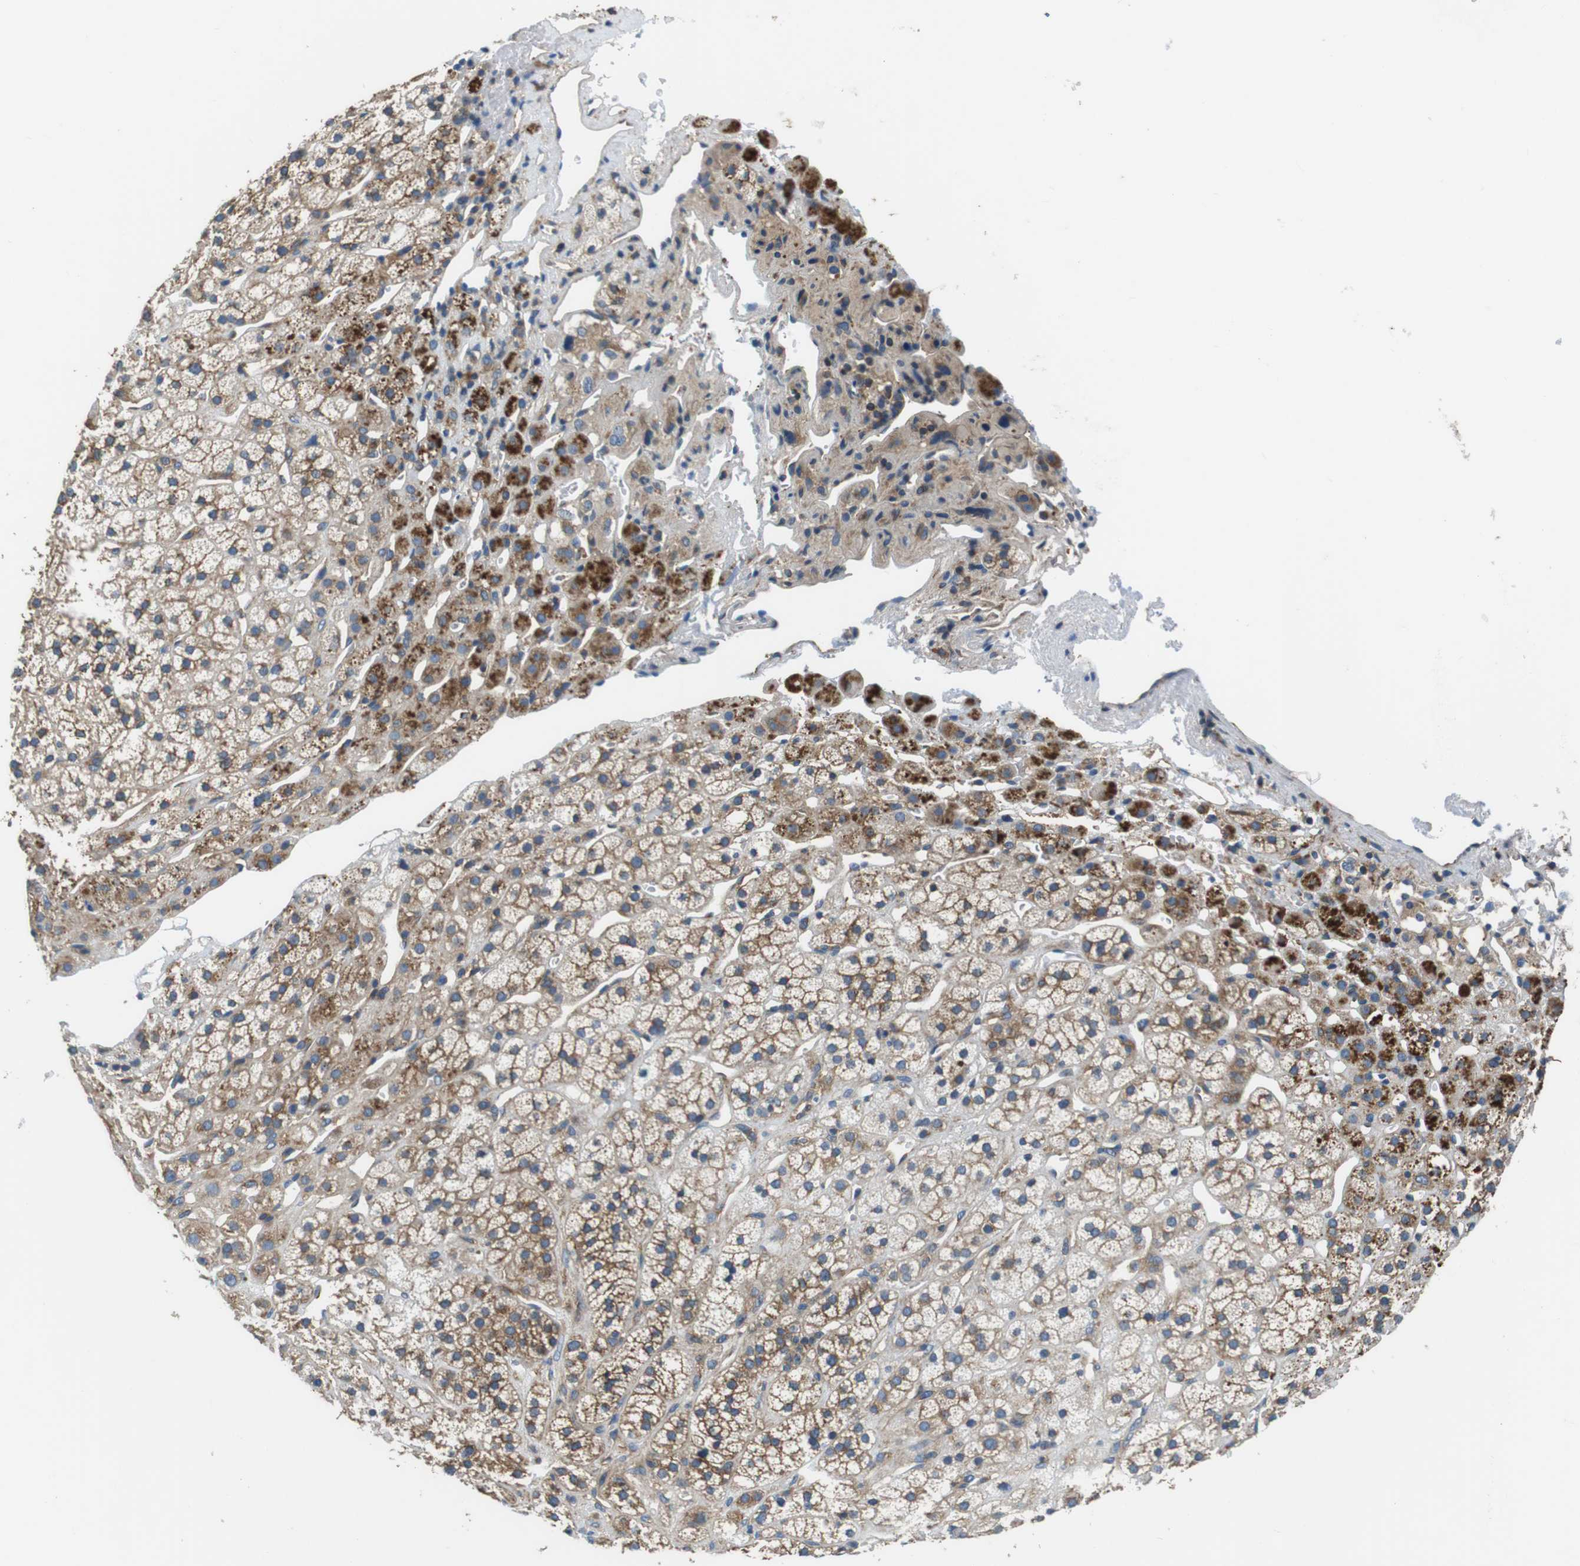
{"staining": {"intensity": "moderate", "quantity": "25%-75%", "location": "cytoplasmic/membranous"}, "tissue": "adrenal gland", "cell_type": "Glandular cells", "image_type": "normal", "snomed": [{"axis": "morphology", "description": "Normal tissue, NOS"}, {"axis": "topography", "description": "Adrenal gland"}], "caption": "This micrograph demonstrates immunohistochemistry (IHC) staining of unremarkable adrenal gland, with medium moderate cytoplasmic/membranous expression in approximately 25%-75% of glandular cells.", "gene": "DENND4C", "patient": {"sex": "male", "age": 56}}